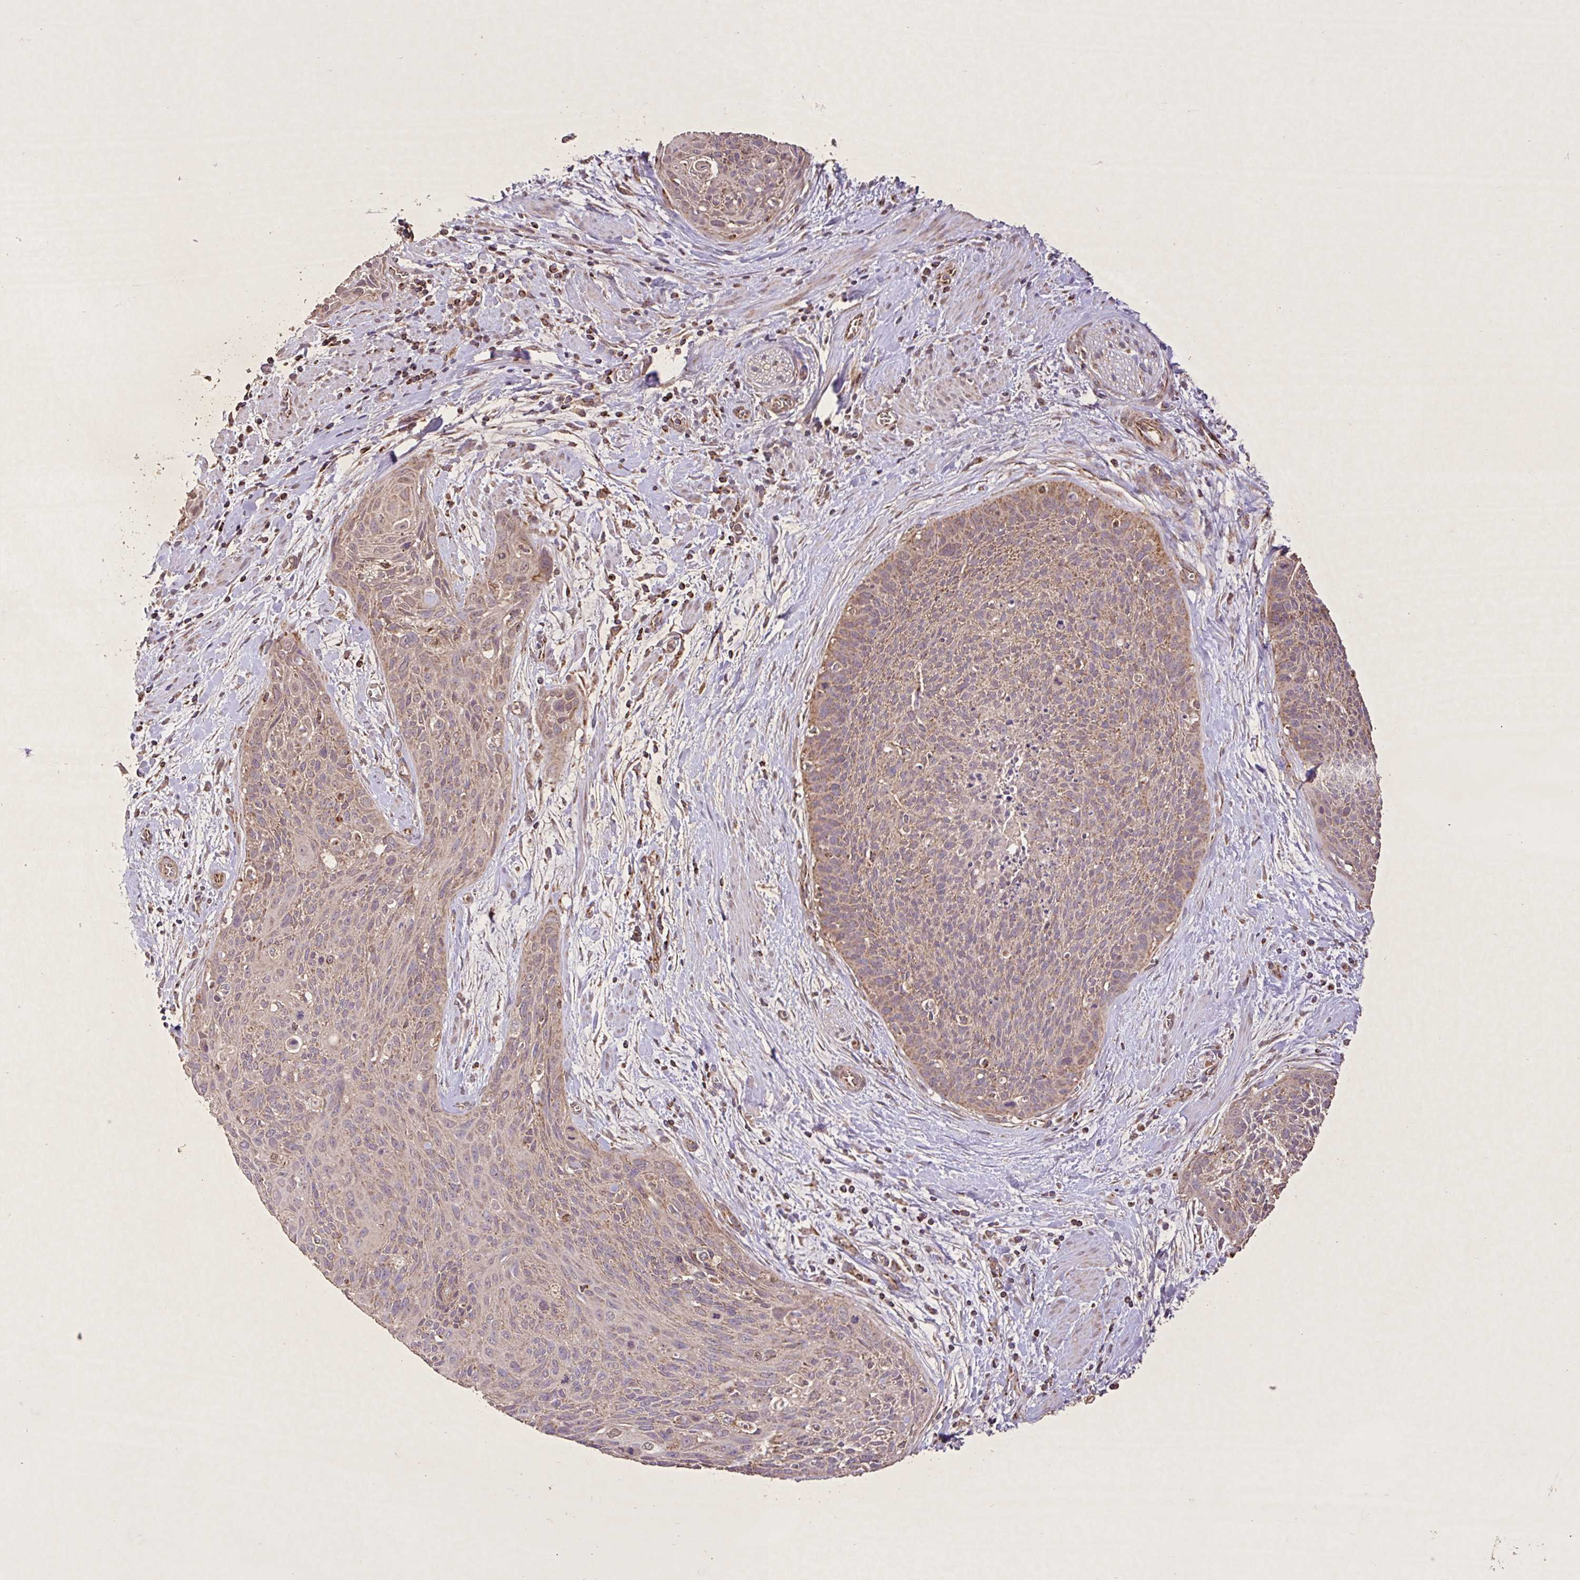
{"staining": {"intensity": "weak", "quantity": ">75%", "location": "cytoplasmic/membranous"}, "tissue": "cervical cancer", "cell_type": "Tumor cells", "image_type": "cancer", "snomed": [{"axis": "morphology", "description": "Squamous cell carcinoma, NOS"}, {"axis": "topography", "description": "Cervix"}], "caption": "A histopathology image showing weak cytoplasmic/membranous positivity in about >75% of tumor cells in cervical squamous cell carcinoma, as visualized by brown immunohistochemical staining.", "gene": "AGK", "patient": {"sex": "female", "age": 55}}